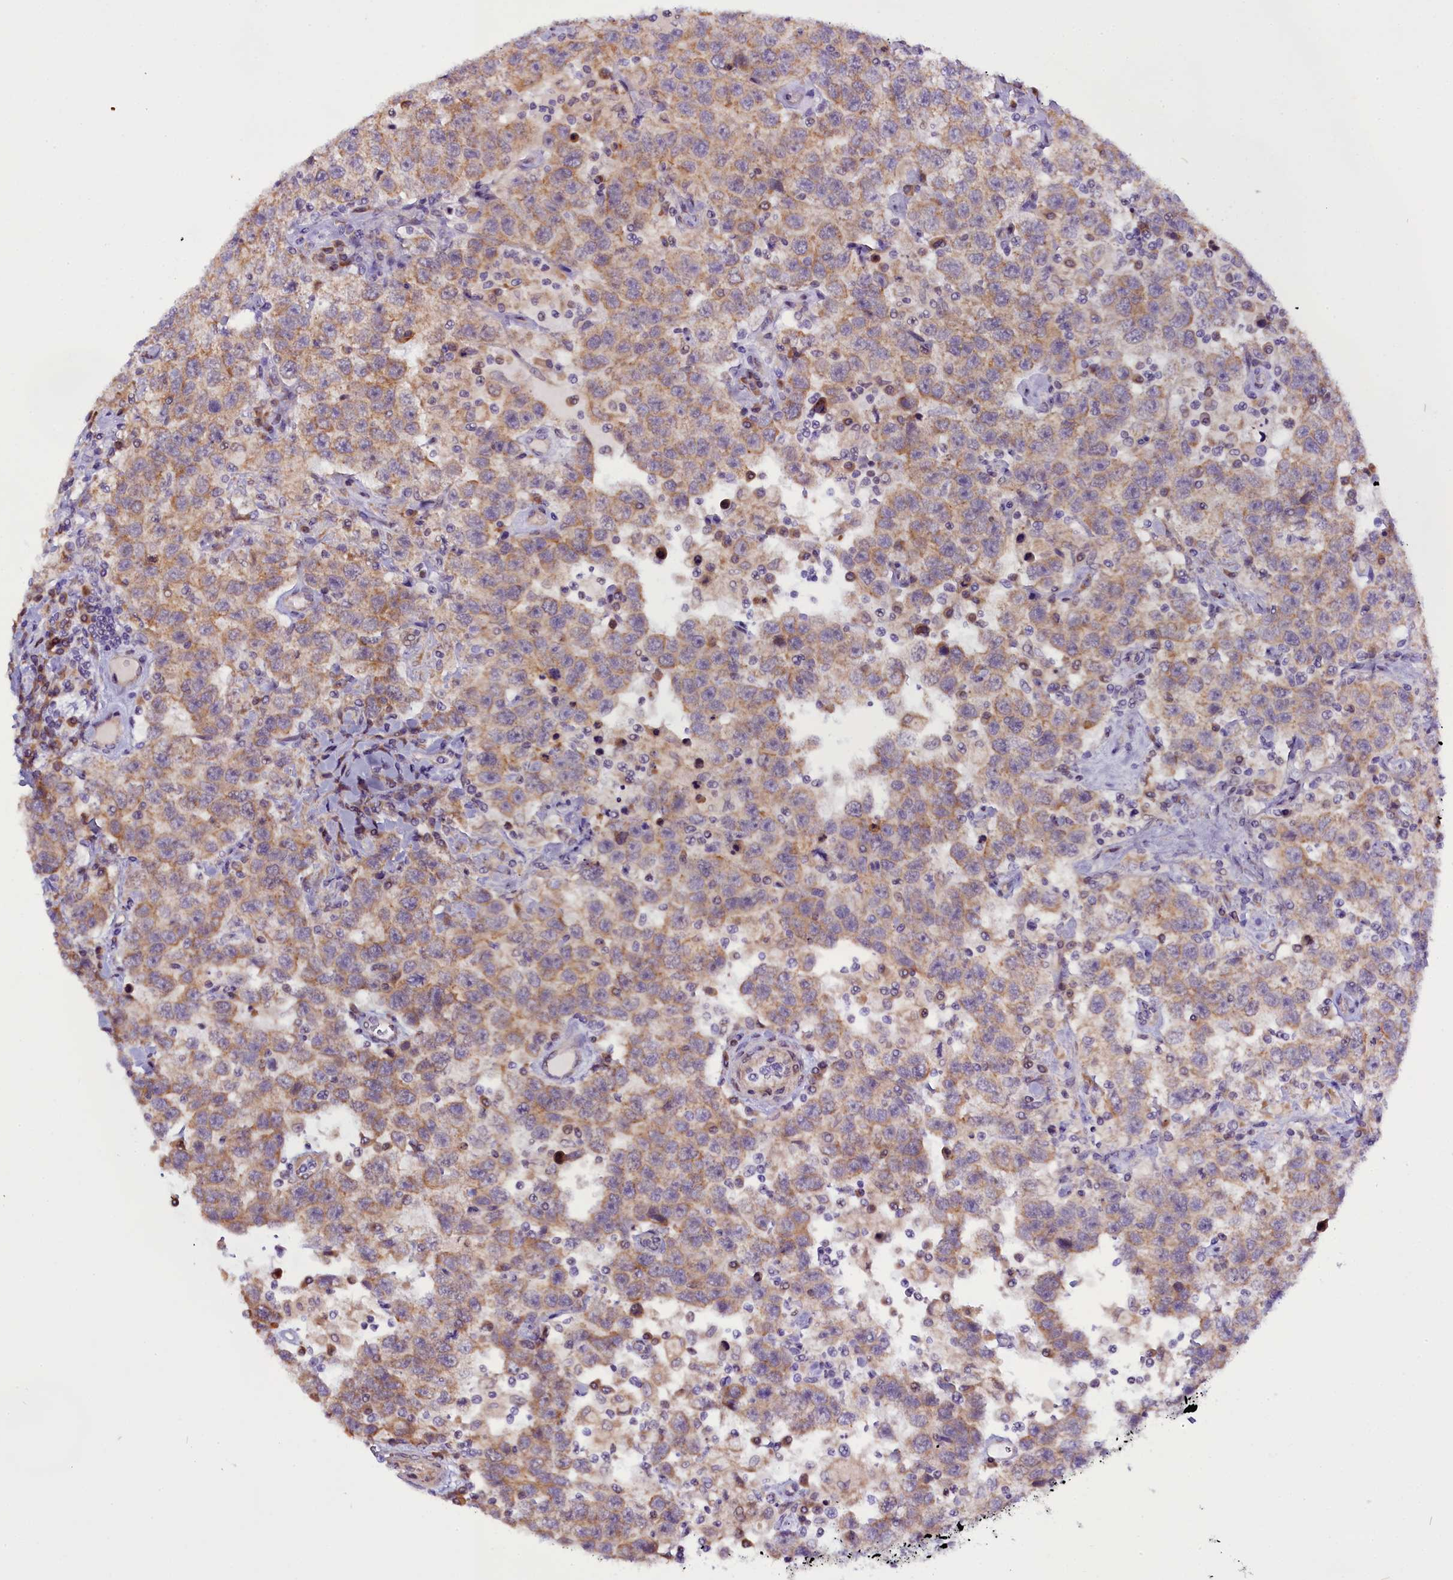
{"staining": {"intensity": "weak", "quantity": ">75%", "location": "cytoplasmic/membranous"}, "tissue": "testis cancer", "cell_type": "Tumor cells", "image_type": "cancer", "snomed": [{"axis": "morphology", "description": "Seminoma, NOS"}, {"axis": "topography", "description": "Testis"}], "caption": "A brown stain labels weak cytoplasmic/membranous positivity of a protein in human testis seminoma tumor cells. Nuclei are stained in blue.", "gene": "UACA", "patient": {"sex": "male", "age": 41}}